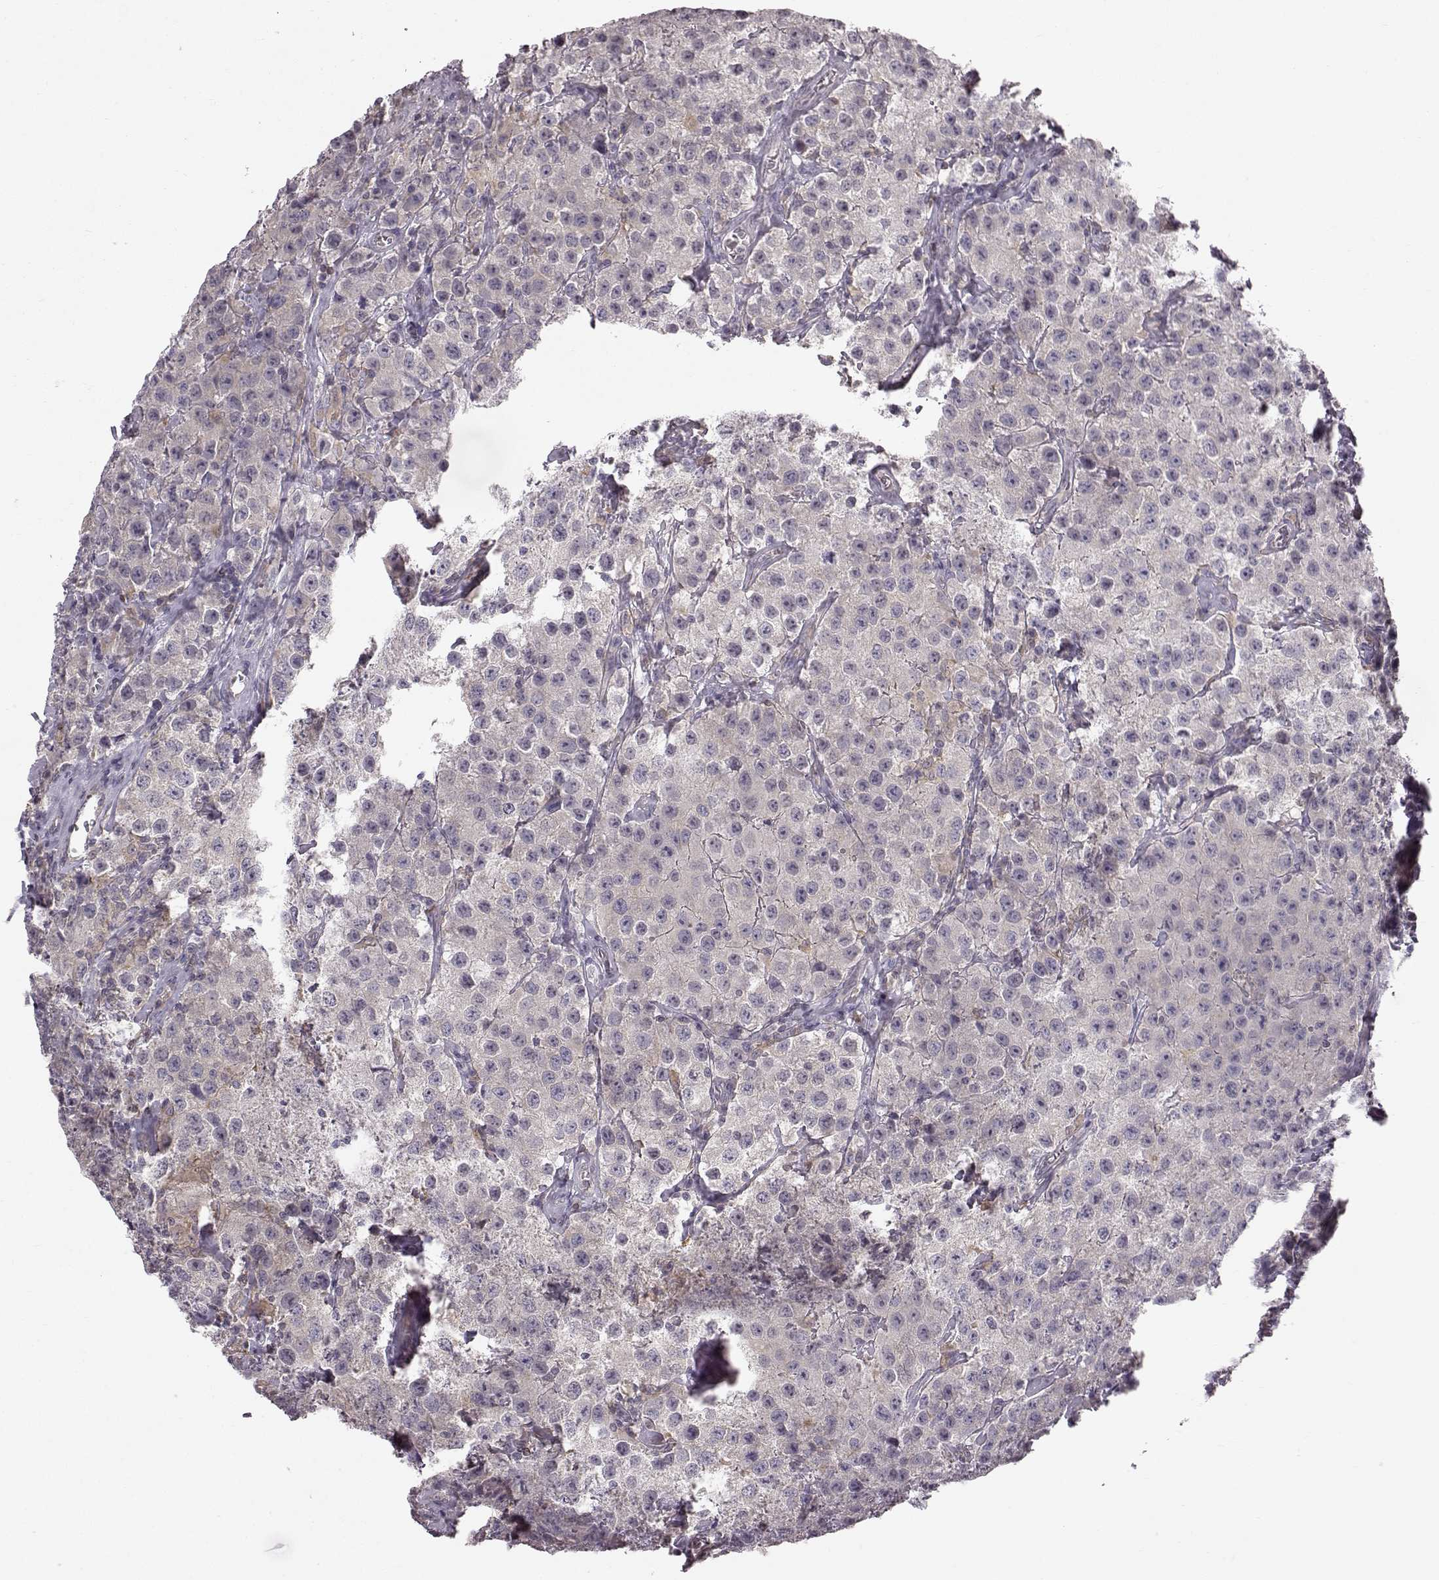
{"staining": {"intensity": "negative", "quantity": "none", "location": "none"}, "tissue": "testis cancer", "cell_type": "Tumor cells", "image_type": "cancer", "snomed": [{"axis": "morphology", "description": "Seminoma, NOS"}, {"axis": "topography", "description": "Testis"}], "caption": "Tumor cells show no significant expression in testis seminoma.", "gene": "SPAG17", "patient": {"sex": "male", "age": 52}}